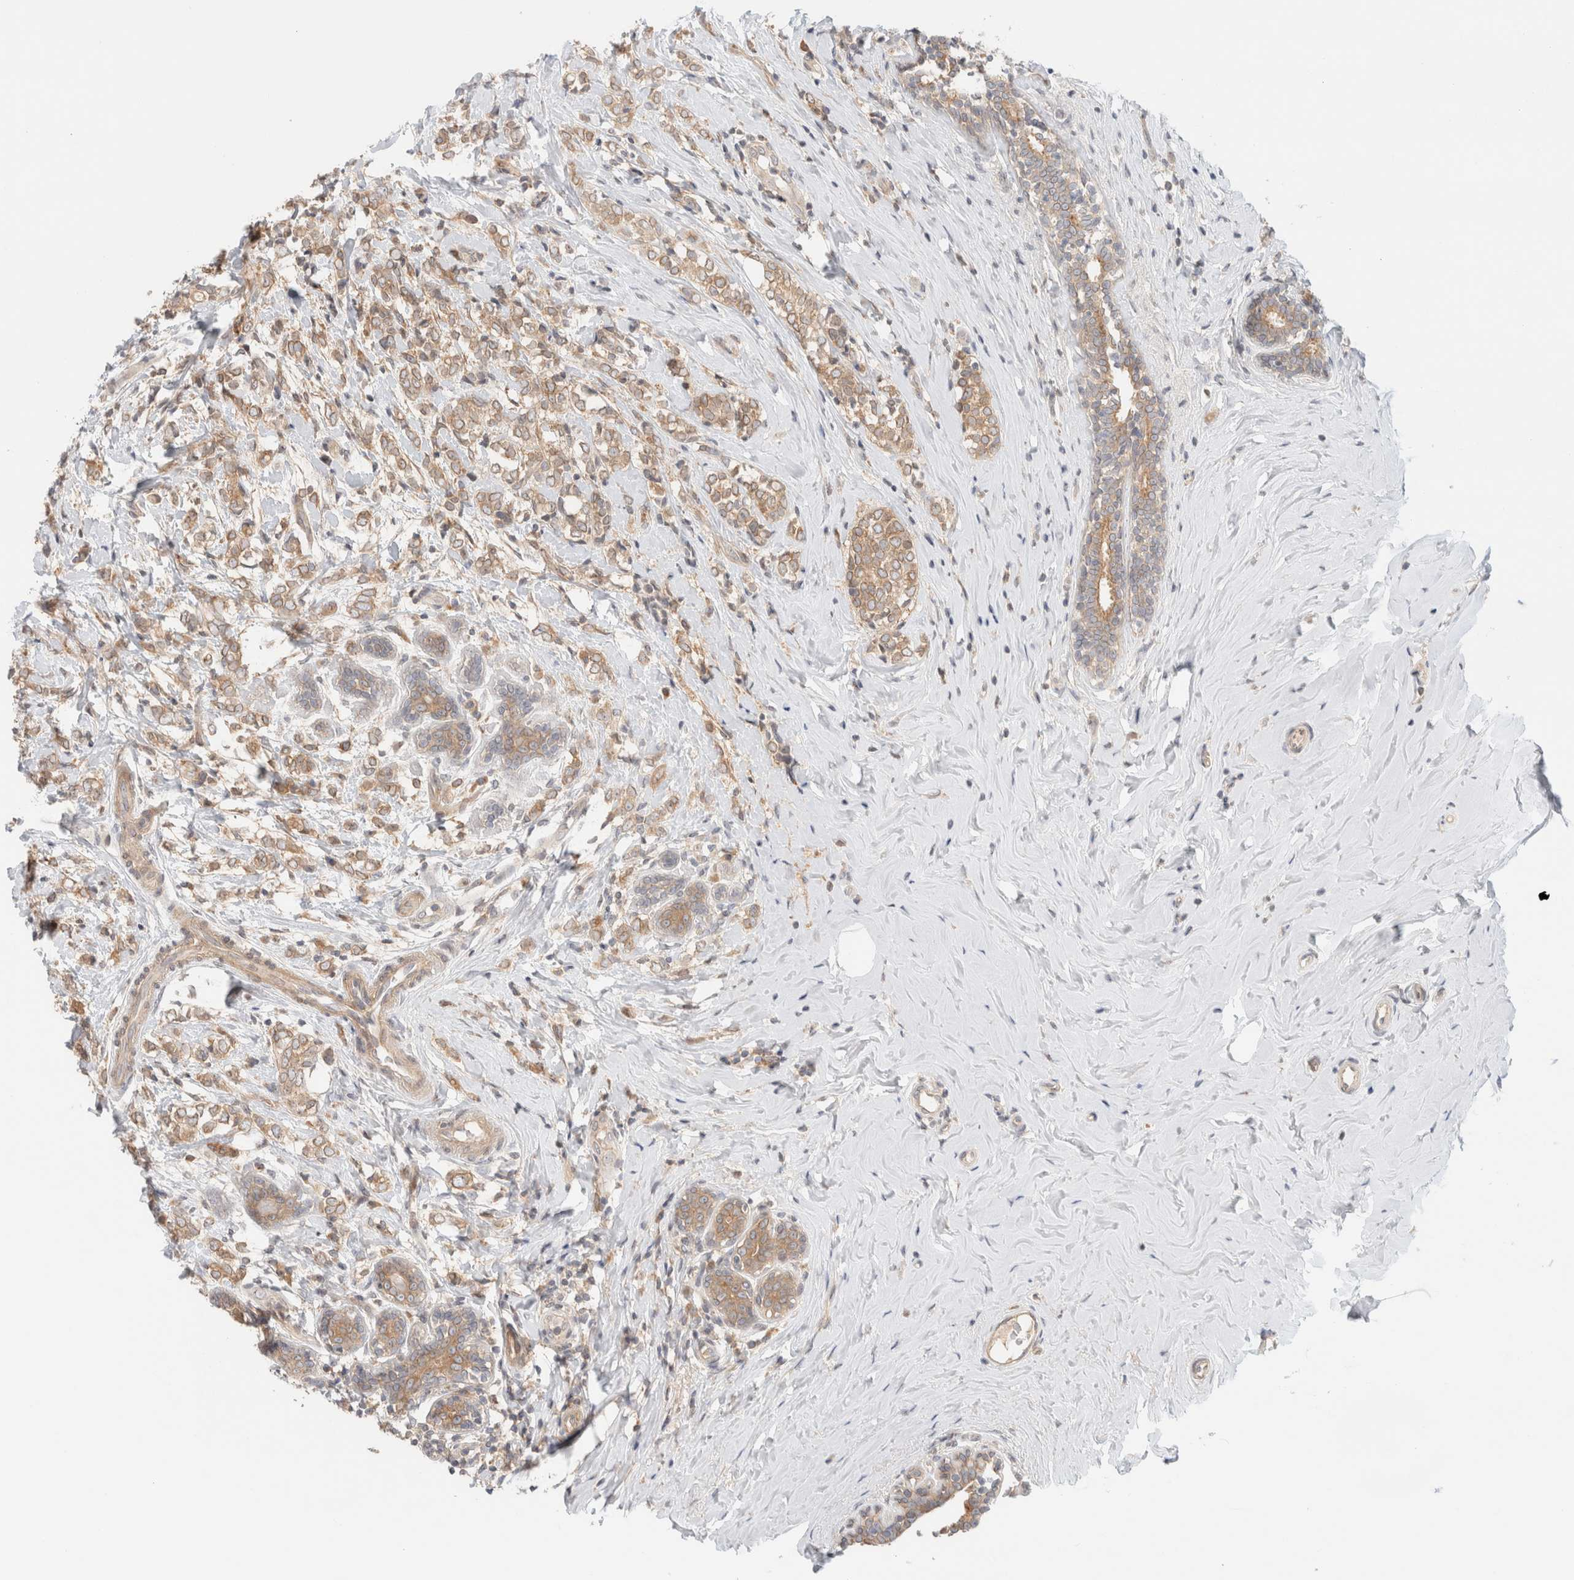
{"staining": {"intensity": "weak", "quantity": ">75%", "location": "cytoplasmic/membranous"}, "tissue": "breast cancer", "cell_type": "Tumor cells", "image_type": "cancer", "snomed": [{"axis": "morphology", "description": "Normal tissue, NOS"}, {"axis": "morphology", "description": "Lobular carcinoma"}, {"axis": "topography", "description": "Breast"}], "caption": "Breast lobular carcinoma stained with immunohistochemistry (IHC) displays weak cytoplasmic/membranous positivity in approximately >75% of tumor cells. The protein of interest is stained brown, and the nuclei are stained in blue (DAB (3,3'-diaminobenzidine) IHC with brightfield microscopy, high magnification).", "gene": "MARK3", "patient": {"sex": "female", "age": 47}}